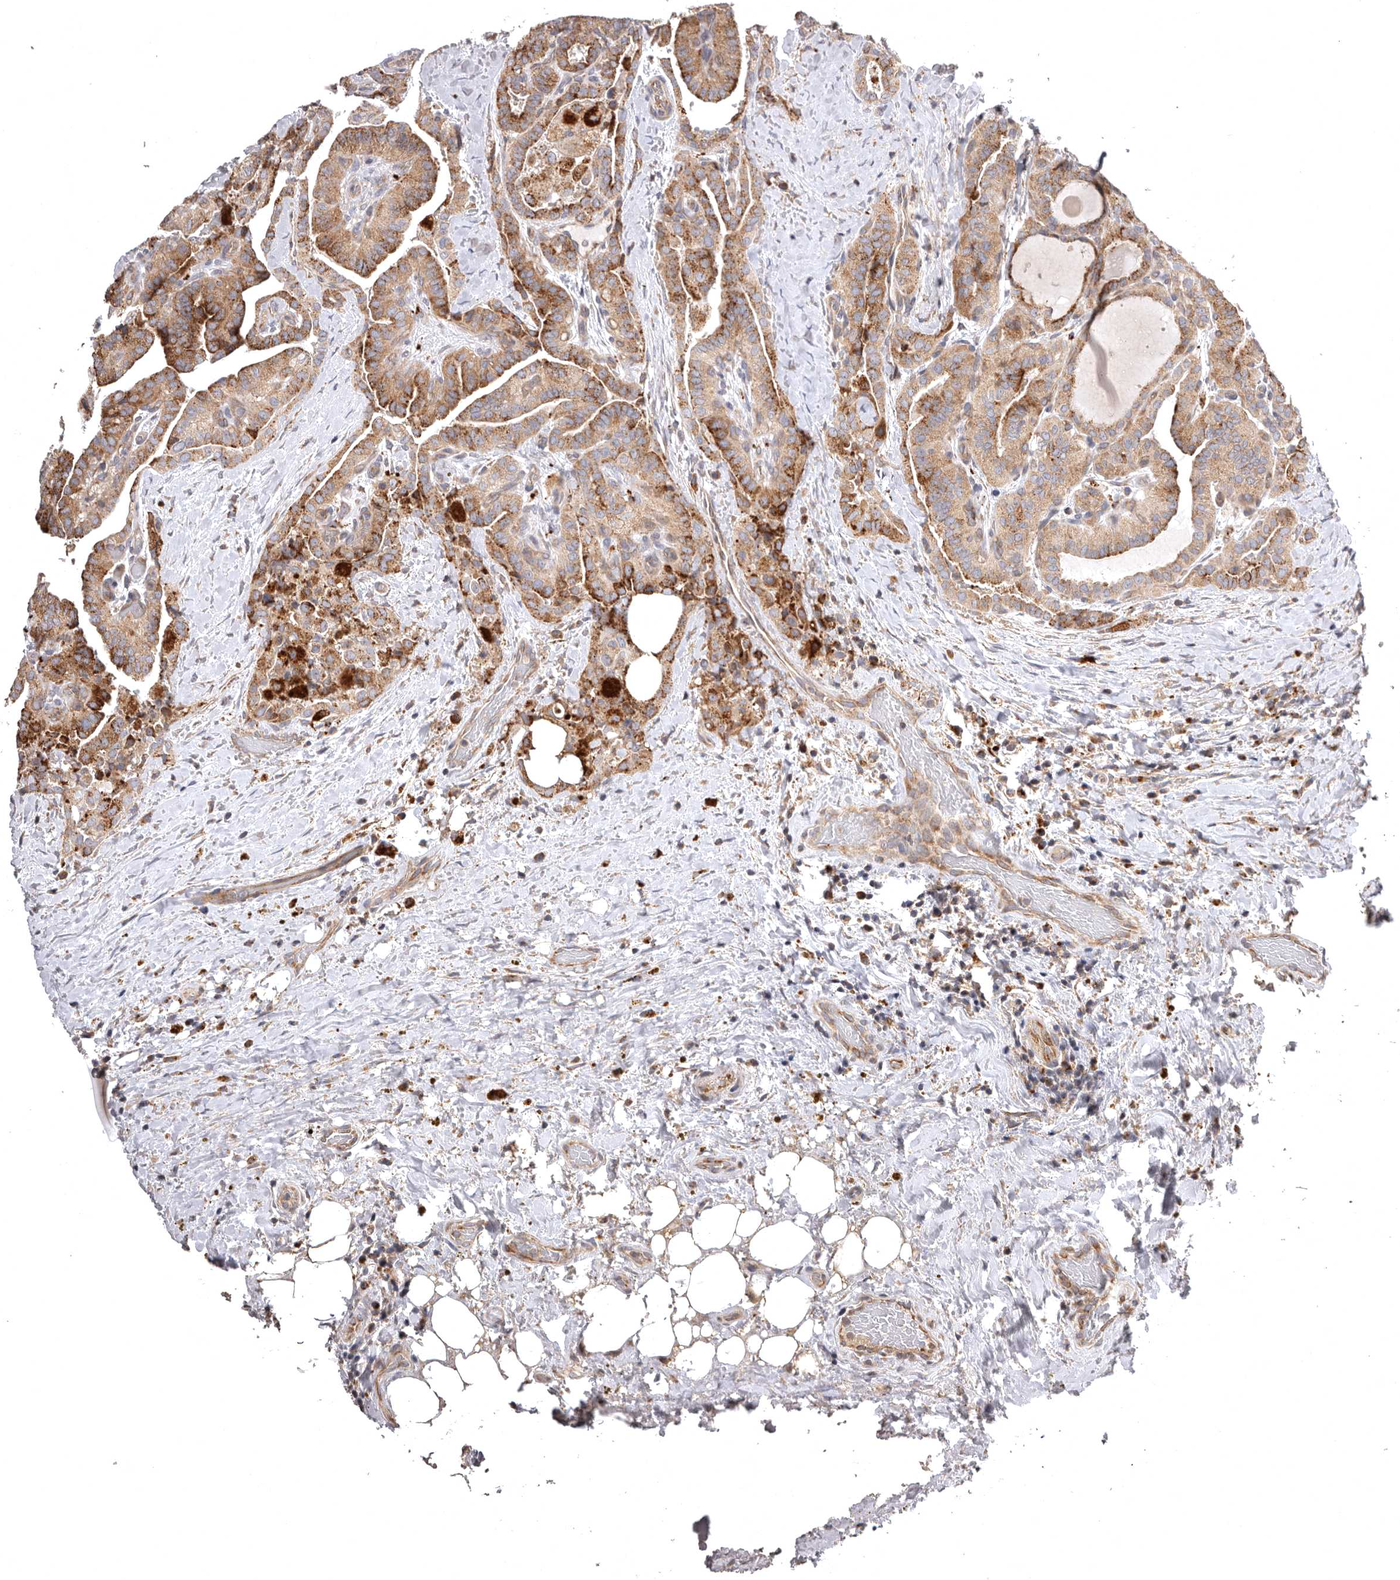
{"staining": {"intensity": "moderate", "quantity": ">75%", "location": "cytoplasmic/membranous"}, "tissue": "thyroid cancer", "cell_type": "Tumor cells", "image_type": "cancer", "snomed": [{"axis": "morphology", "description": "Papillary adenocarcinoma, NOS"}, {"axis": "topography", "description": "Thyroid gland"}], "caption": "Tumor cells show moderate cytoplasmic/membranous positivity in about >75% of cells in thyroid cancer.", "gene": "ADCY2", "patient": {"sex": "male", "age": 77}}